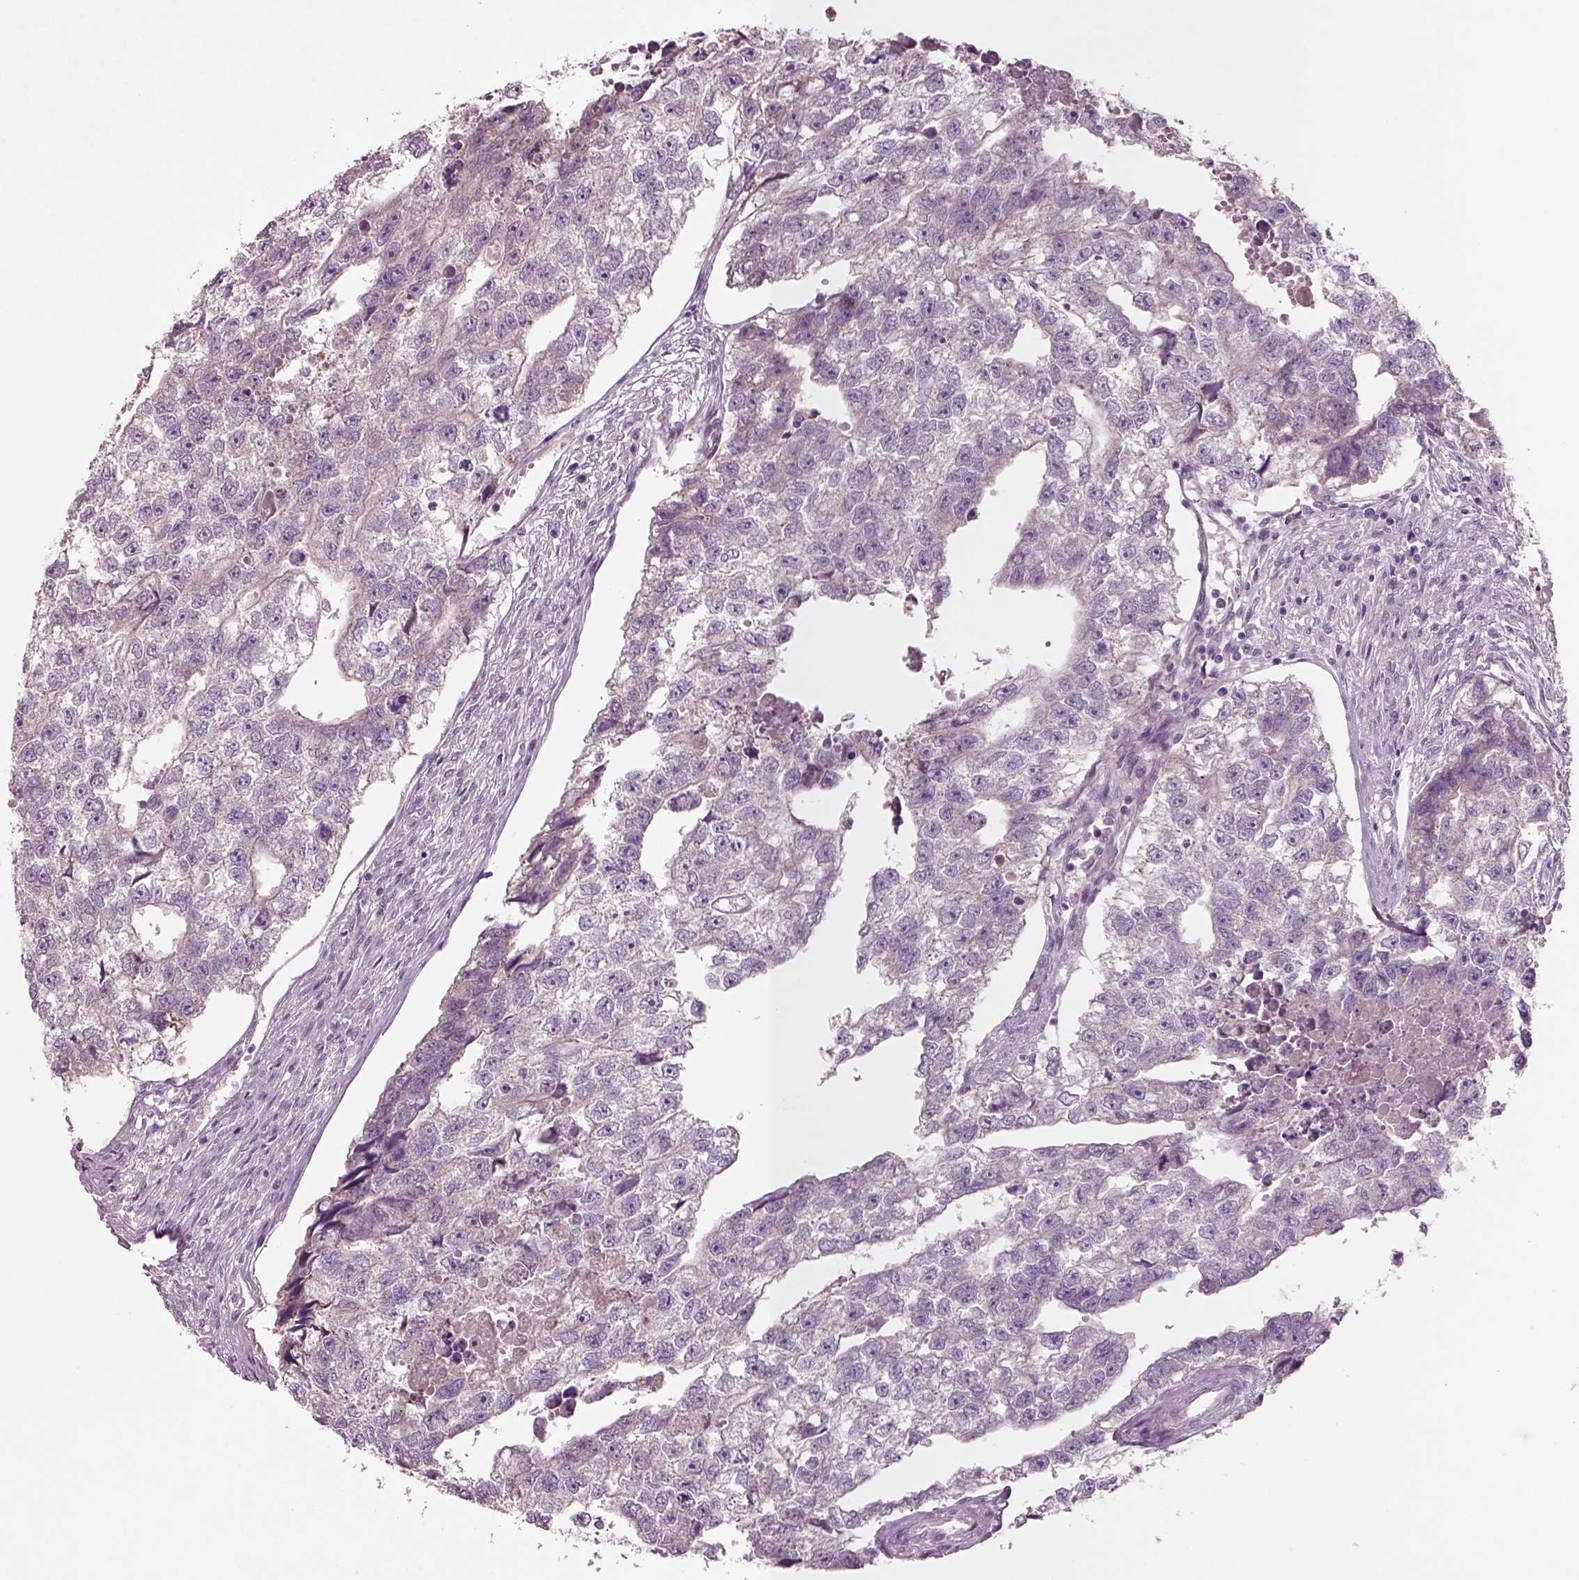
{"staining": {"intensity": "negative", "quantity": "none", "location": "none"}, "tissue": "testis cancer", "cell_type": "Tumor cells", "image_type": "cancer", "snomed": [{"axis": "morphology", "description": "Carcinoma, Embryonal, NOS"}, {"axis": "morphology", "description": "Teratoma, malignant, NOS"}, {"axis": "topography", "description": "Testis"}], "caption": "Protein analysis of testis cancer displays no significant positivity in tumor cells.", "gene": "DUOXA2", "patient": {"sex": "male", "age": 44}}